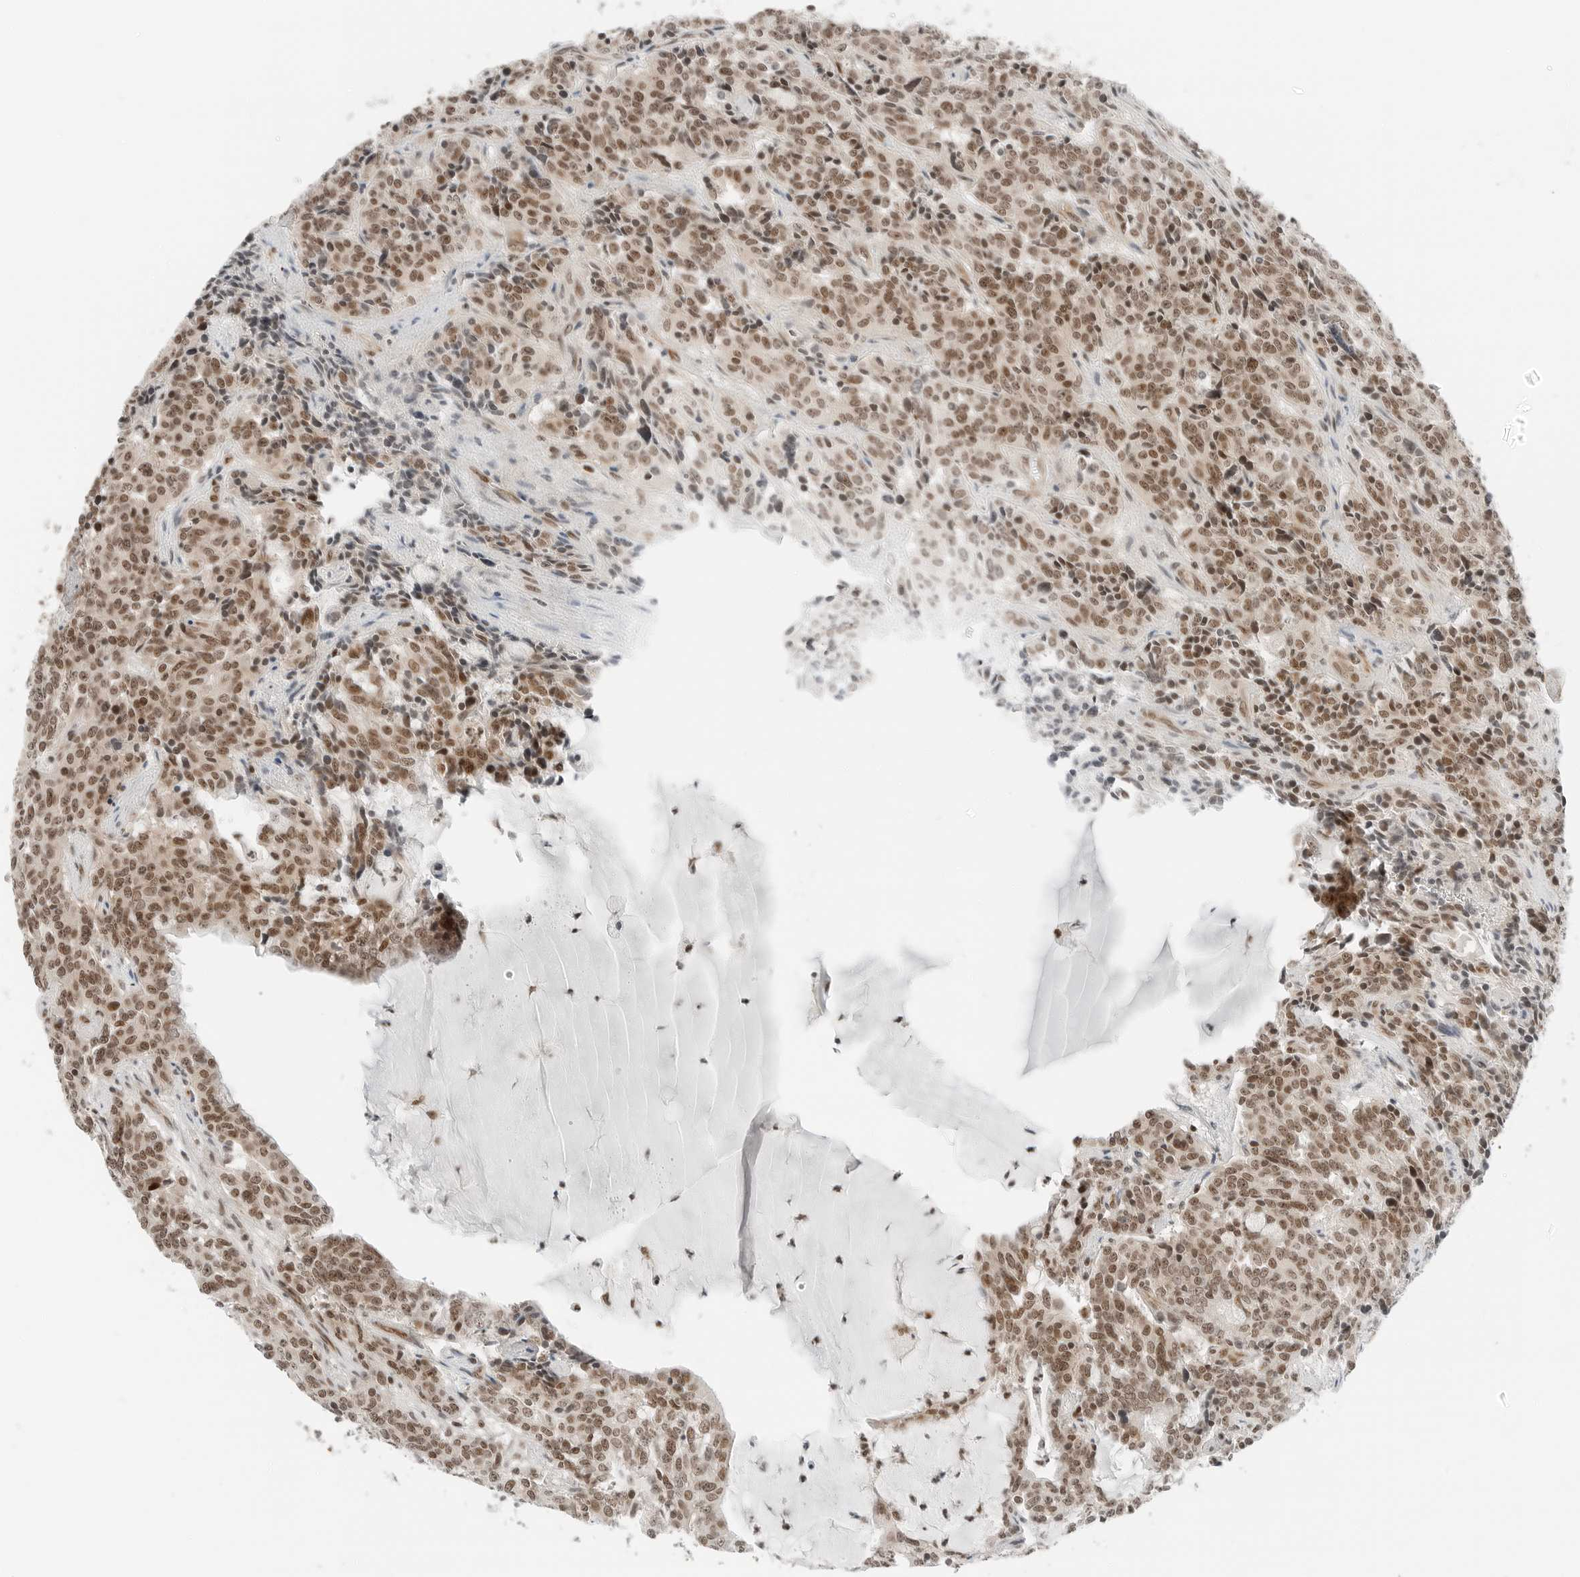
{"staining": {"intensity": "moderate", "quantity": ">75%", "location": "nuclear"}, "tissue": "carcinoid", "cell_type": "Tumor cells", "image_type": "cancer", "snomed": [{"axis": "morphology", "description": "Carcinoid, malignant, NOS"}, {"axis": "topography", "description": "Lung"}], "caption": "IHC photomicrograph of carcinoid stained for a protein (brown), which displays medium levels of moderate nuclear positivity in about >75% of tumor cells.", "gene": "CRTC2", "patient": {"sex": "female", "age": 46}}